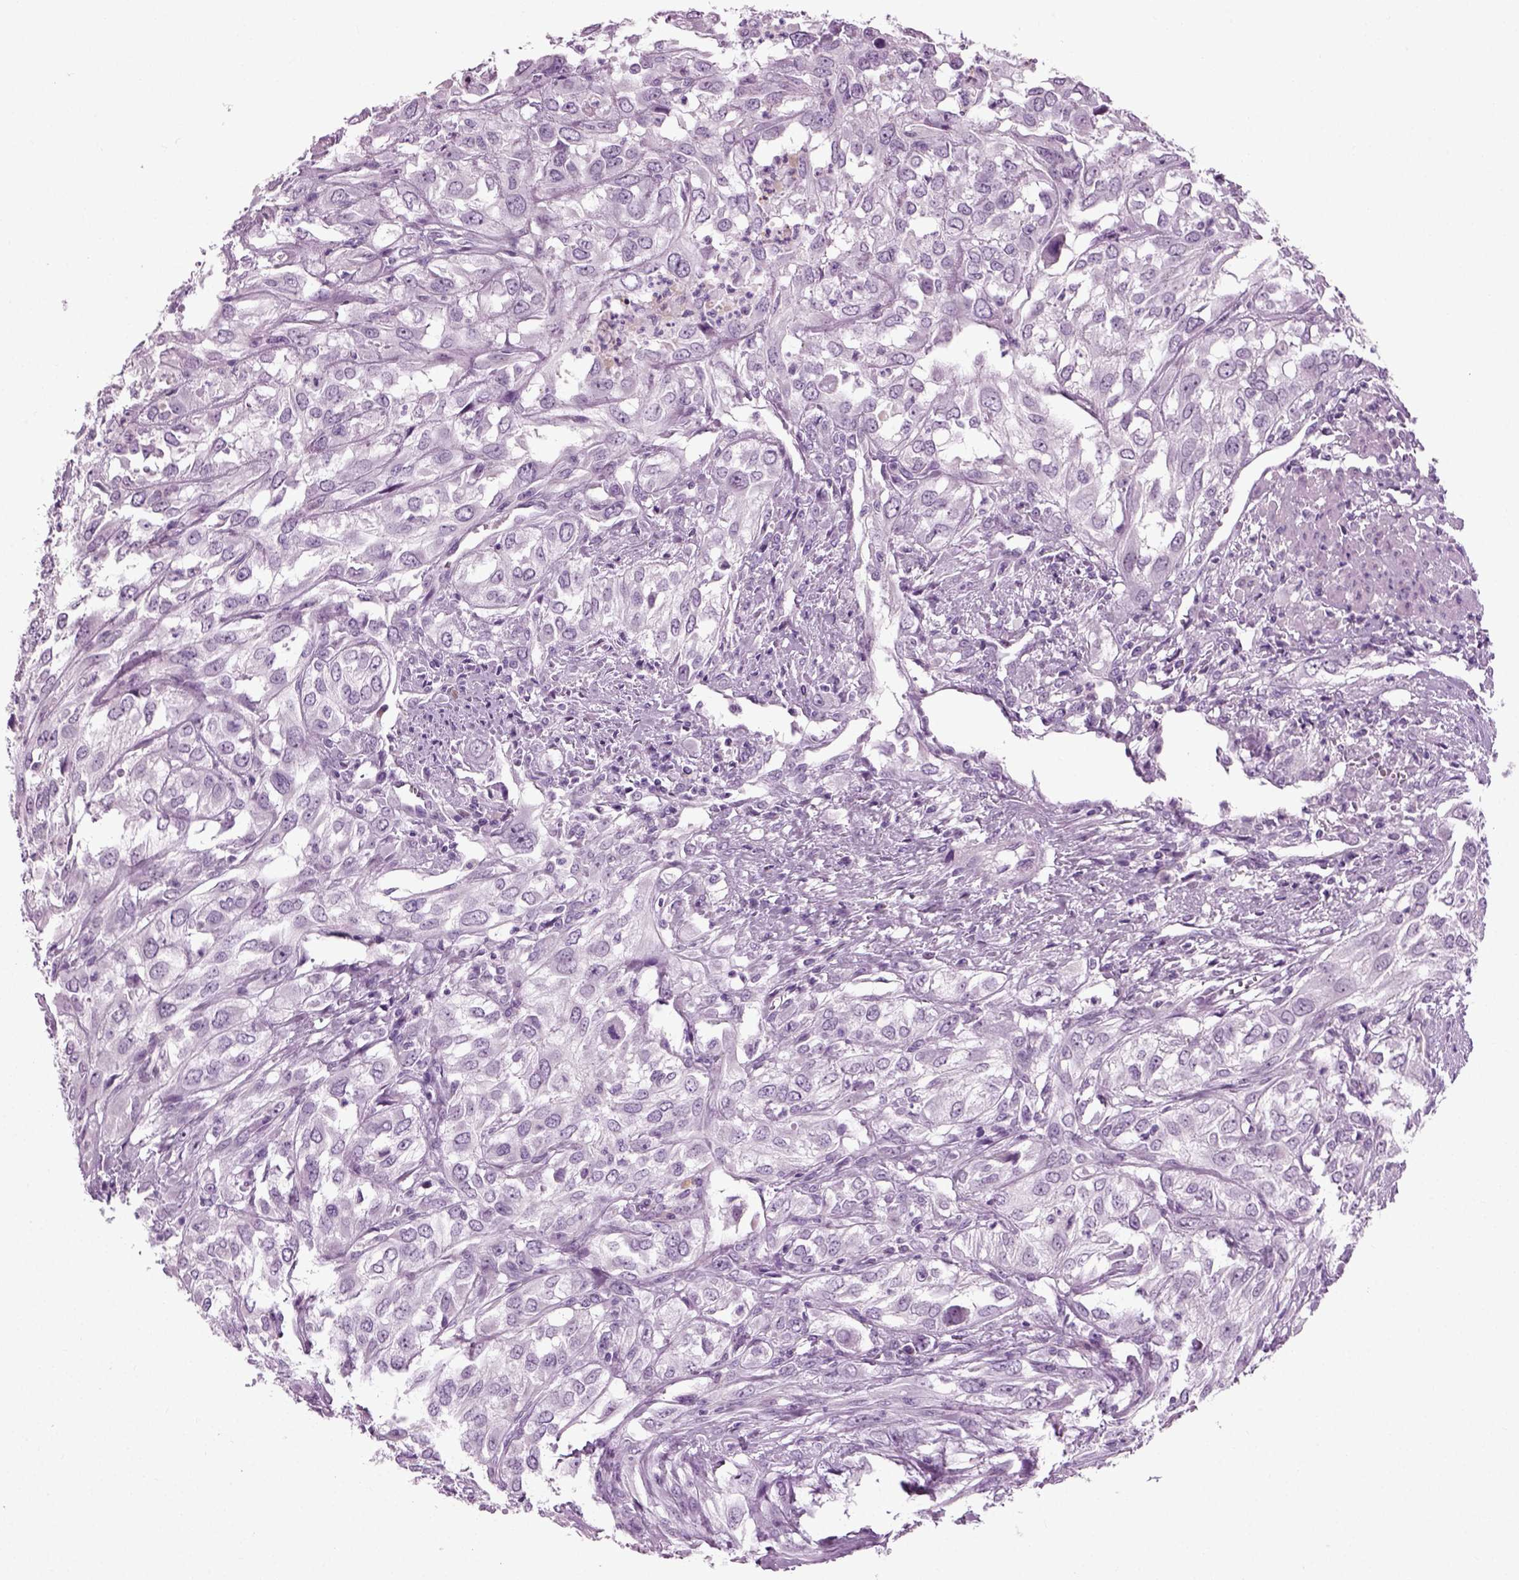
{"staining": {"intensity": "negative", "quantity": "none", "location": "none"}, "tissue": "urothelial cancer", "cell_type": "Tumor cells", "image_type": "cancer", "snomed": [{"axis": "morphology", "description": "Urothelial carcinoma, High grade"}, {"axis": "topography", "description": "Urinary bladder"}], "caption": "The image reveals no significant staining in tumor cells of urothelial cancer.", "gene": "PRLH", "patient": {"sex": "male", "age": 67}}